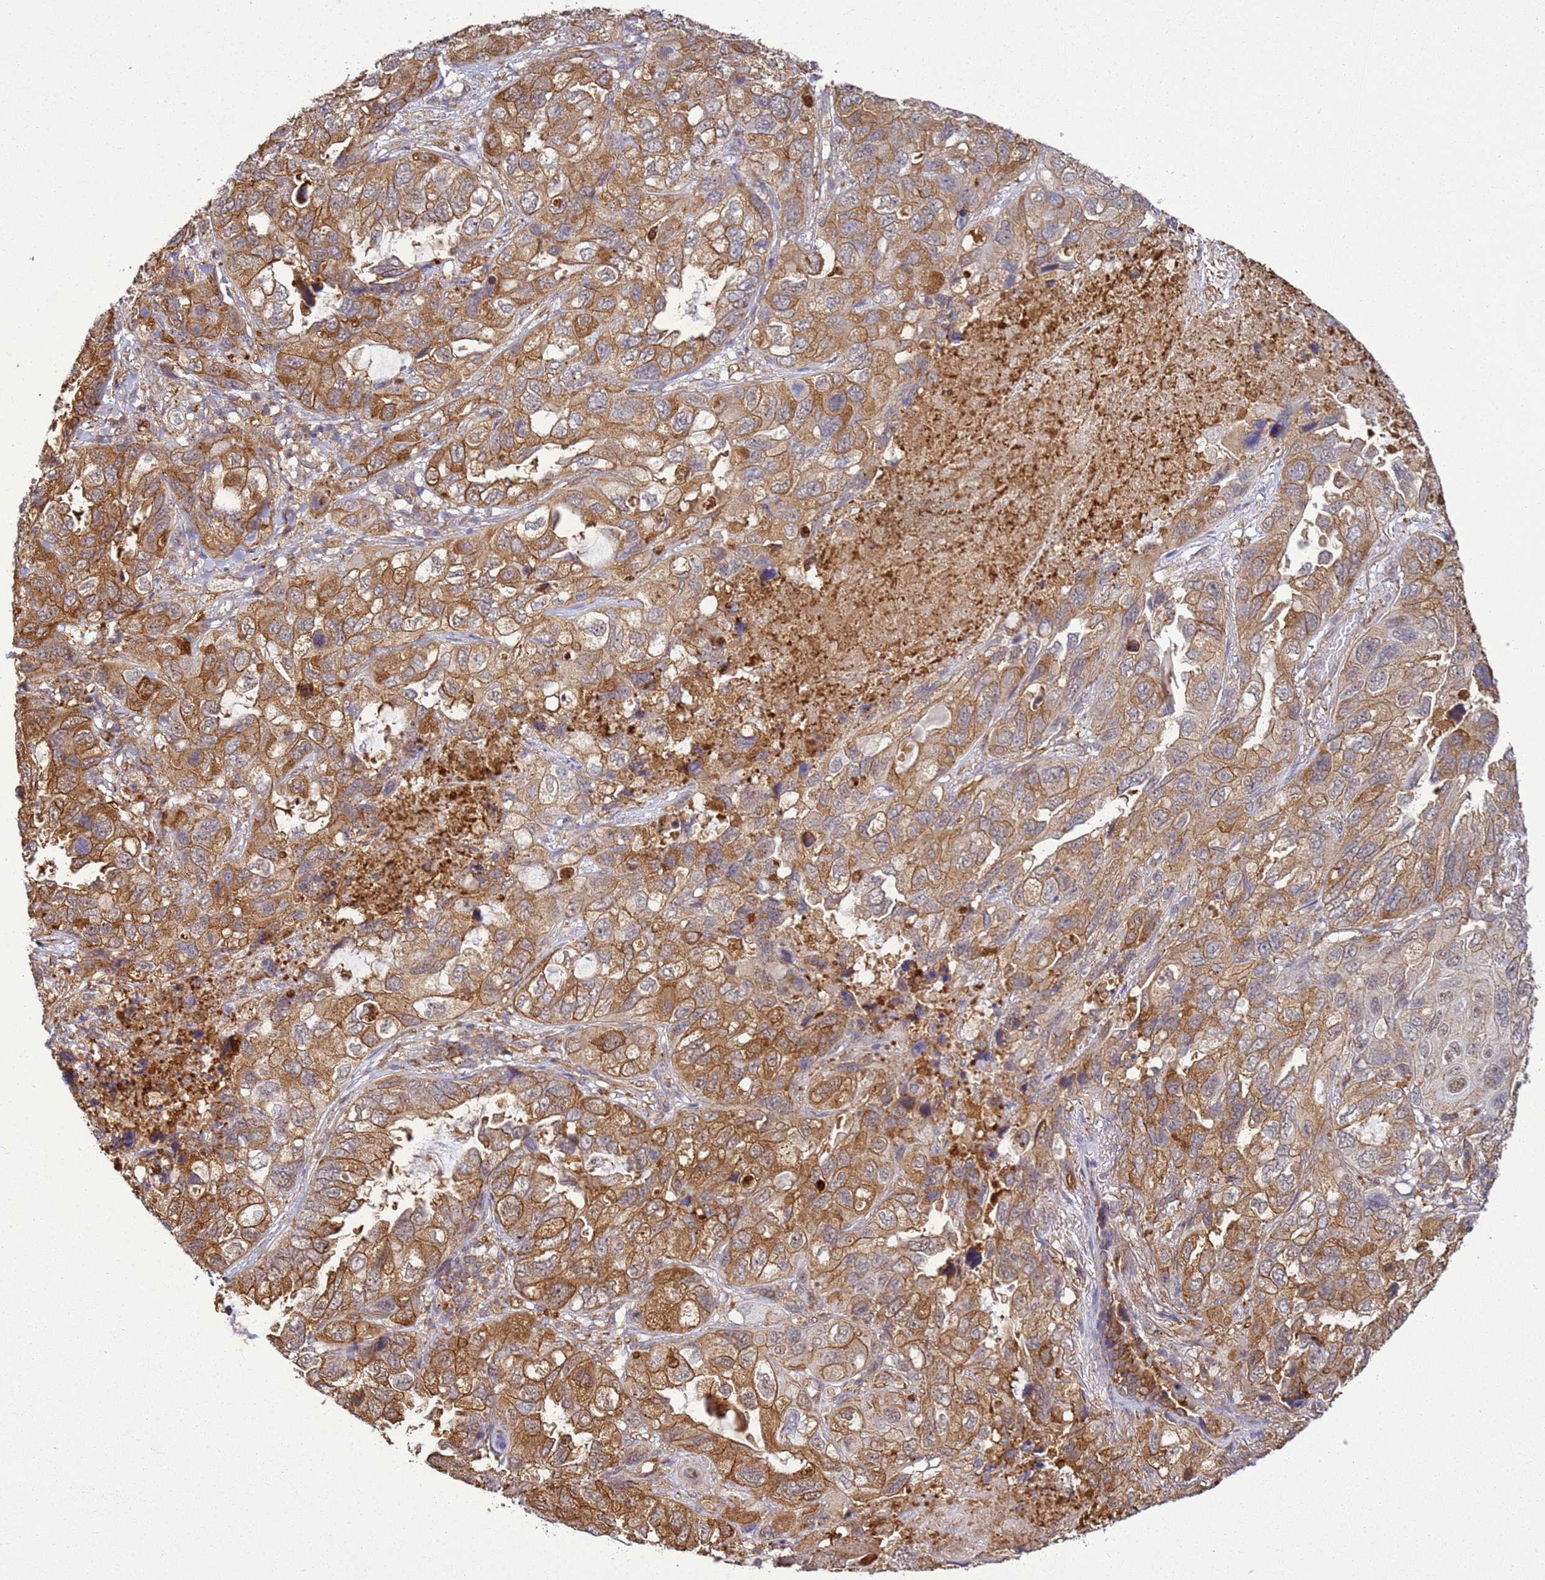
{"staining": {"intensity": "moderate", "quantity": ">75%", "location": "cytoplasmic/membranous"}, "tissue": "lung cancer", "cell_type": "Tumor cells", "image_type": "cancer", "snomed": [{"axis": "morphology", "description": "Squamous cell carcinoma, NOS"}, {"axis": "topography", "description": "Lung"}], "caption": "A photomicrograph of lung cancer (squamous cell carcinoma) stained for a protein shows moderate cytoplasmic/membranous brown staining in tumor cells.", "gene": "GABRE", "patient": {"sex": "female", "age": 73}}